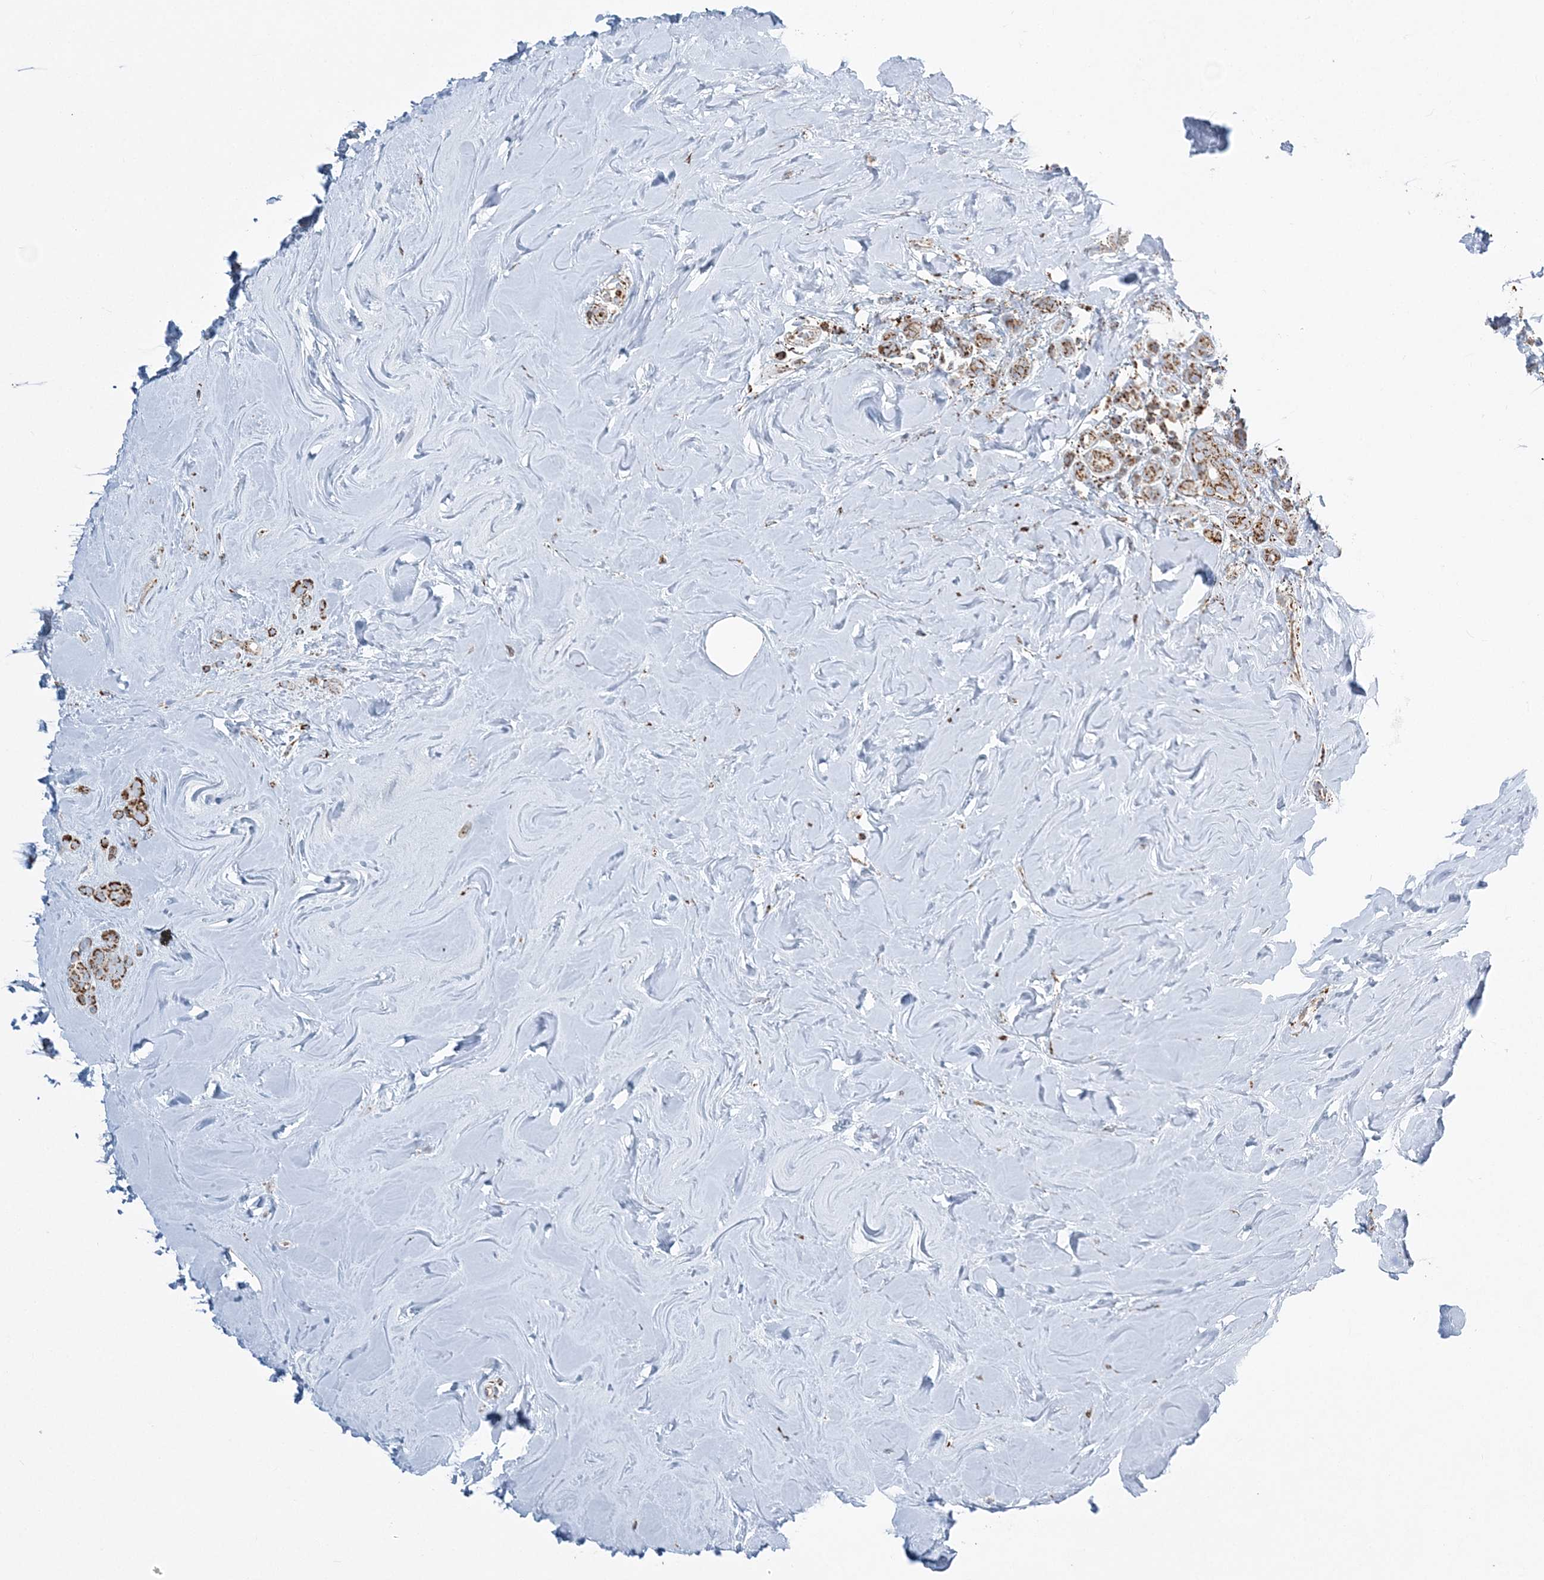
{"staining": {"intensity": "strong", "quantity": ">75%", "location": "cytoplasmic/membranous"}, "tissue": "breast cancer", "cell_type": "Tumor cells", "image_type": "cancer", "snomed": [{"axis": "morphology", "description": "Lobular carcinoma"}, {"axis": "topography", "description": "Breast"}], "caption": "Protein analysis of breast cancer (lobular carcinoma) tissue demonstrates strong cytoplasmic/membranous expression in approximately >75% of tumor cells. The staining is performed using DAB (3,3'-diaminobenzidine) brown chromogen to label protein expression. The nuclei are counter-stained blue using hematoxylin.", "gene": "RAB11FIP3", "patient": {"sex": "female", "age": 47}}